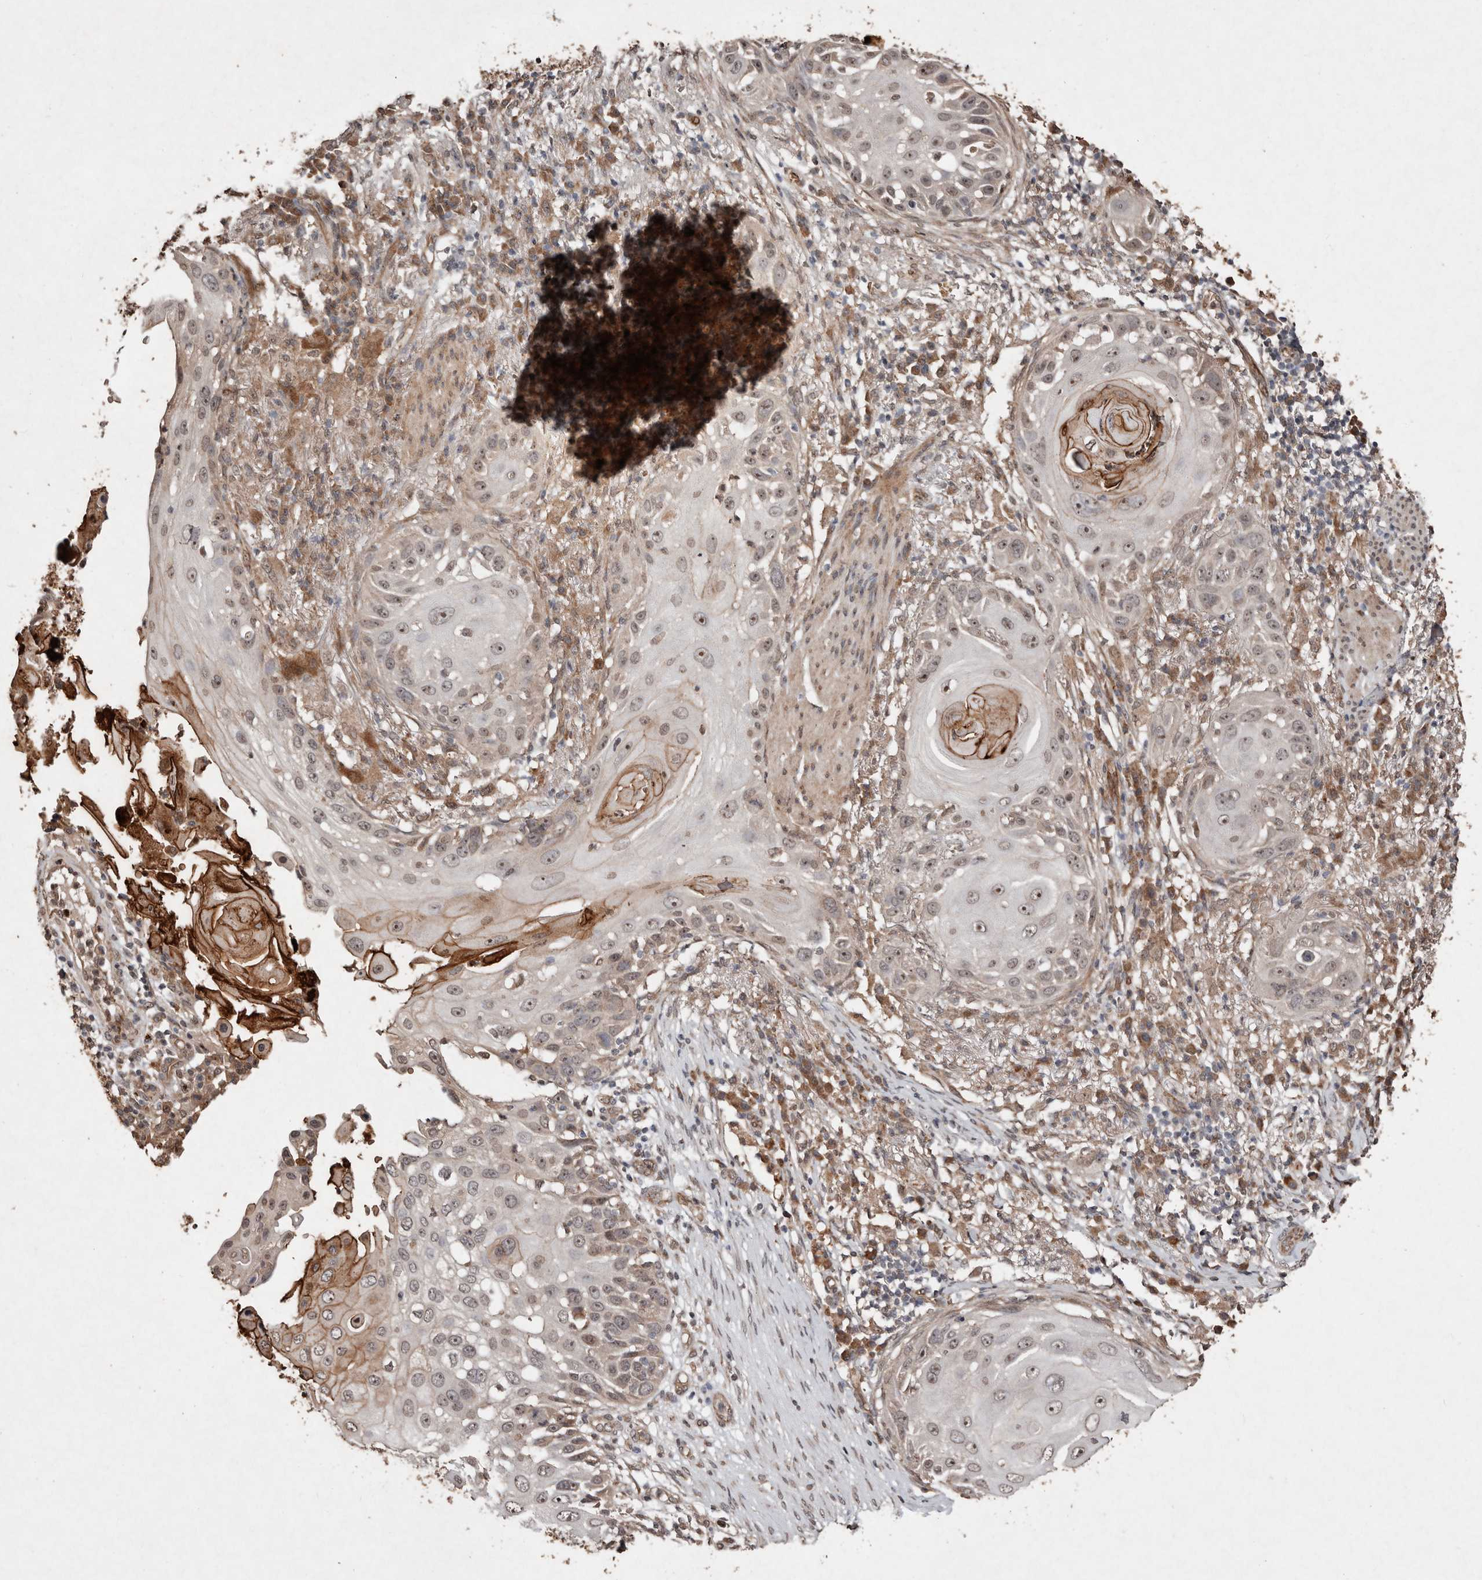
{"staining": {"intensity": "moderate", "quantity": "<25%", "location": "nuclear"}, "tissue": "skin cancer", "cell_type": "Tumor cells", "image_type": "cancer", "snomed": [{"axis": "morphology", "description": "Squamous cell carcinoma, NOS"}, {"axis": "topography", "description": "Skin"}], "caption": "Brown immunohistochemical staining in human skin cancer (squamous cell carcinoma) displays moderate nuclear staining in about <25% of tumor cells.", "gene": "DIP2C", "patient": {"sex": "female", "age": 44}}